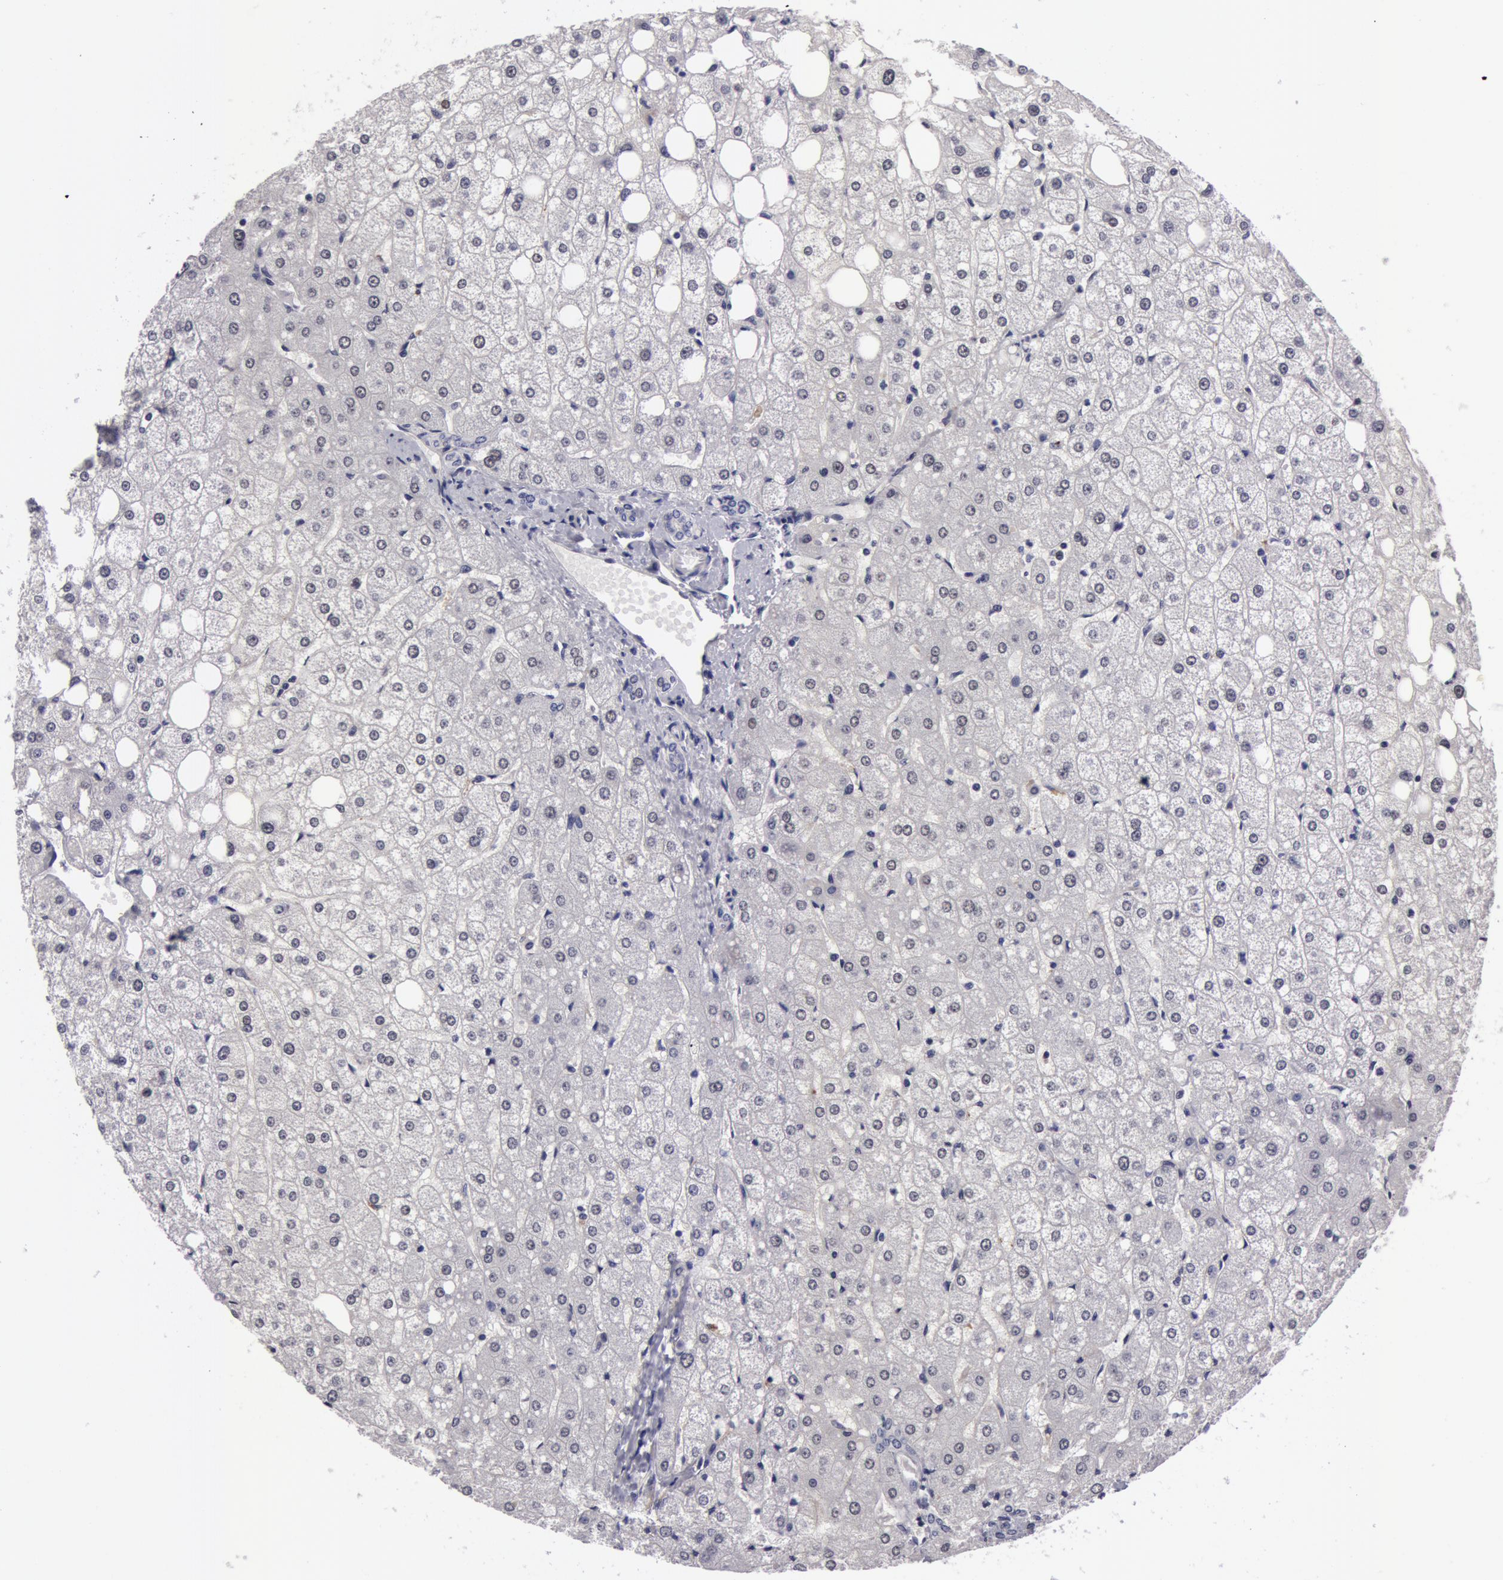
{"staining": {"intensity": "negative", "quantity": "none", "location": "none"}, "tissue": "liver", "cell_type": "Cholangiocytes", "image_type": "normal", "snomed": [{"axis": "morphology", "description": "Normal tissue, NOS"}, {"axis": "topography", "description": "Liver"}], "caption": "DAB (3,3'-diaminobenzidine) immunohistochemical staining of normal human liver displays no significant staining in cholangiocytes.", "gene": "NLGN4X", "patient": {"sex": "male", "age": 35}}